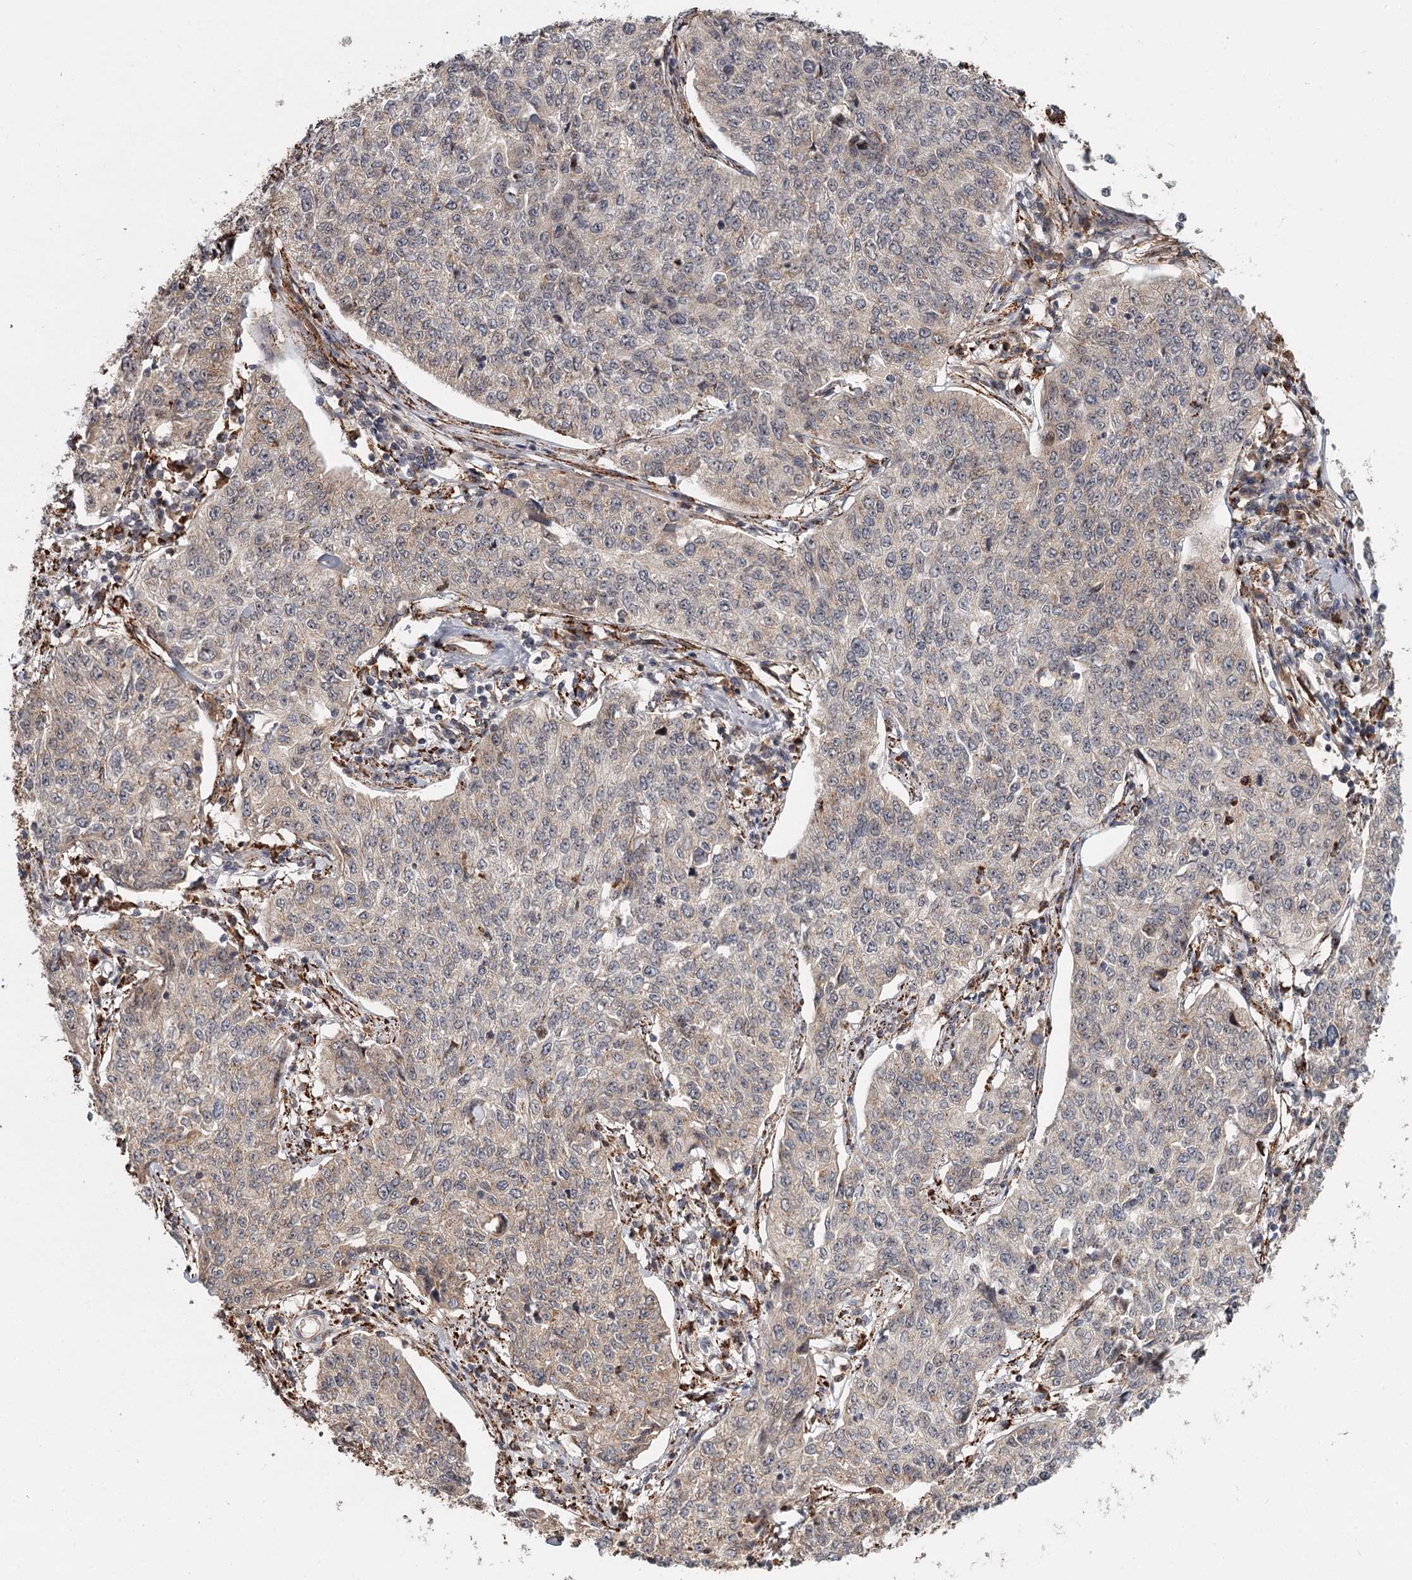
{"staining": {"intensity": "negative", "quantity": "none", "location": "none"}, "tissue": "cervical cancer", "cell_type": "Tumor cells", "image_type": "cancer", "snomed": [{"axis": "morphology", "description": "Squamous cell carcinoma, NOS"}, {"axis": "topography", "description": "Cervix"}], "caption": "Immunohistochemical staining of cervical squamous cell carcinoma reveals no significant staining in tumor cells.", "gene": "CDC123", "patient": {"sex": "female", "age": 35}}